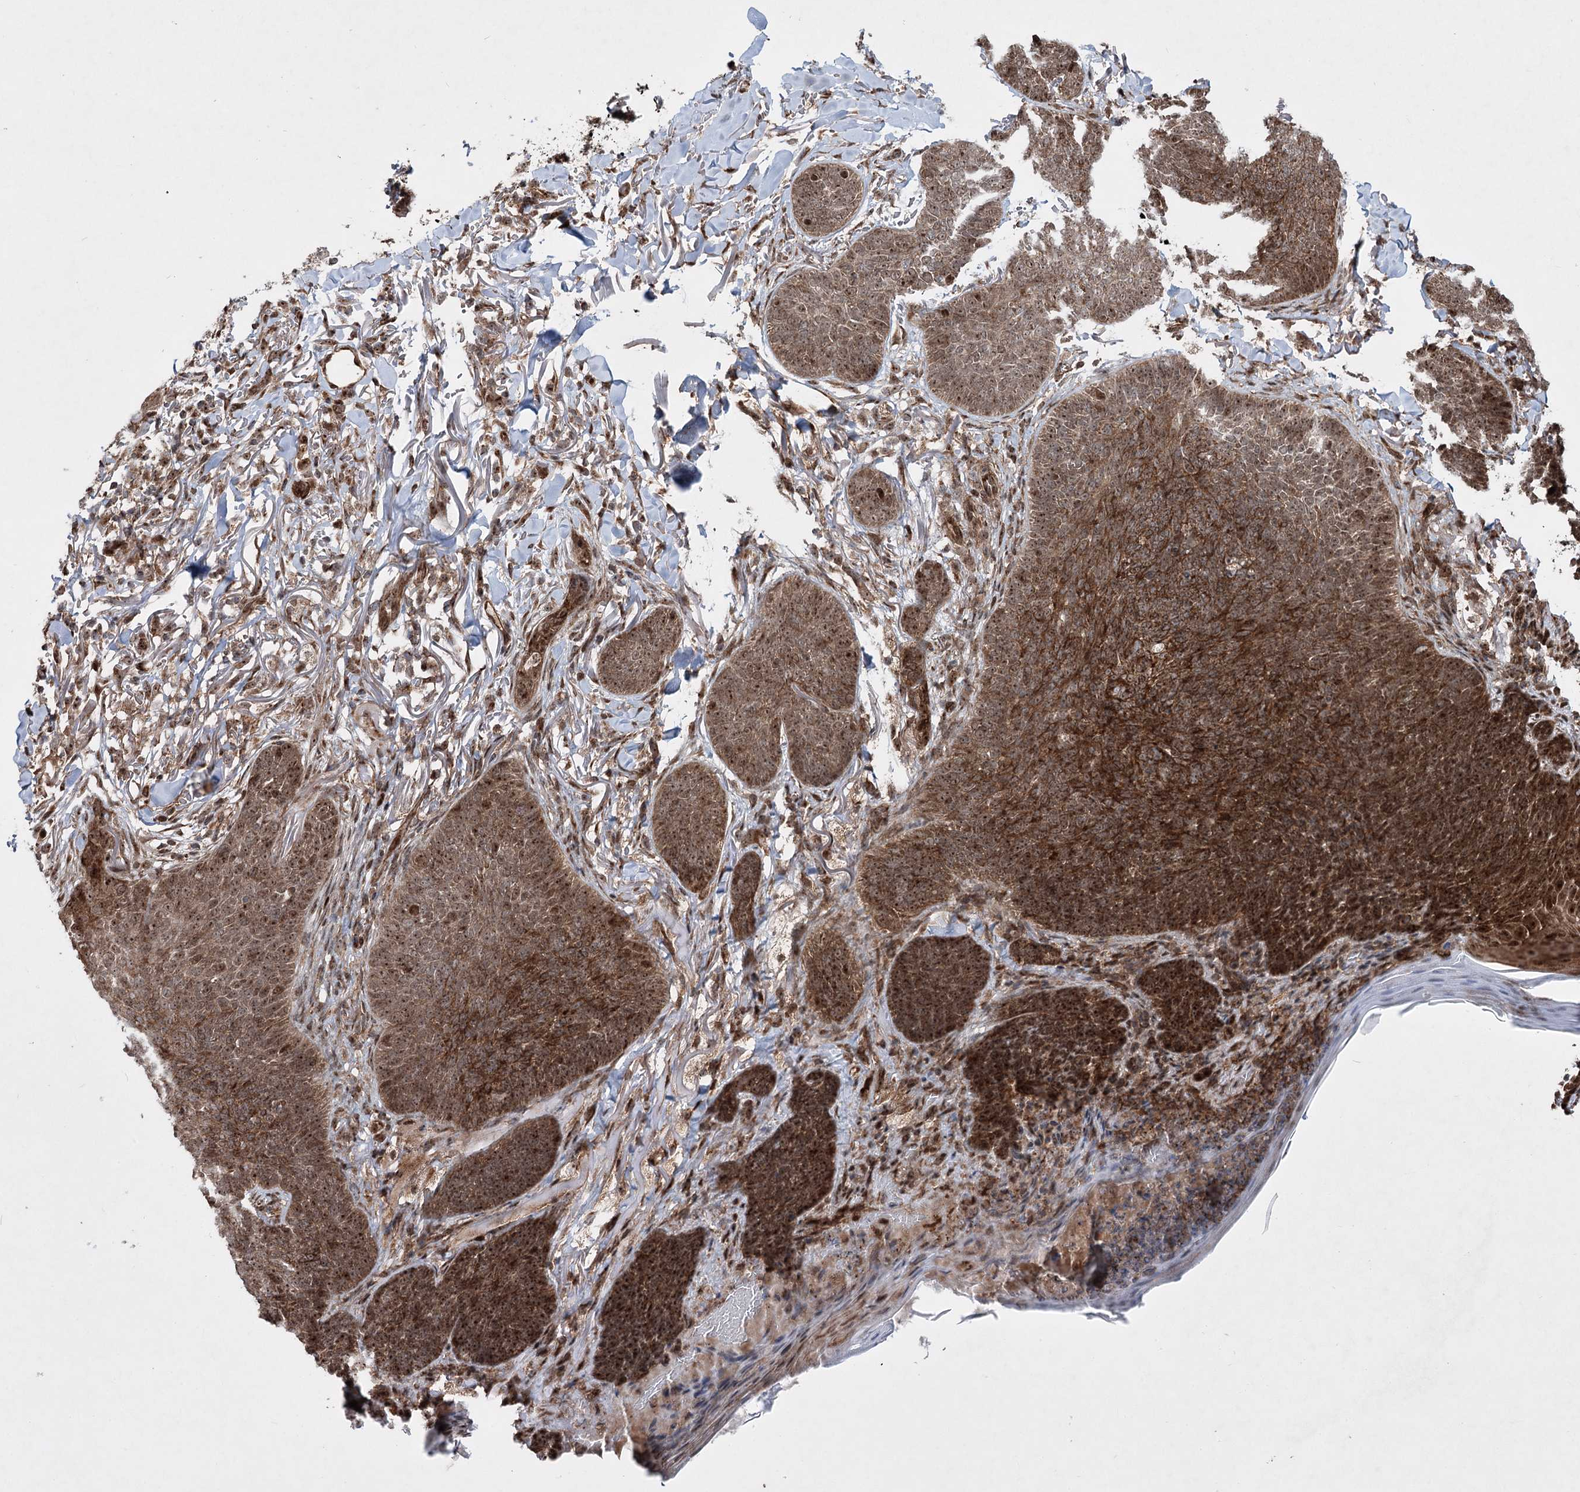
{"staining": {"intensity": "strong", "quantity": ">75%", "location": "cytoplasmic/membranous,nuclear"}, "tissue": "skin cancer", "cell_type": "Tumor cells", "image_type": "cancer", "snomed": [{"axis": "morphology", "description": "Basal cell carcinoma"}, {"axis": "topography", "description": "Skin"}], "caption": "Human skin cancer stained with a brown dye demonstrates strong cytoplasmic/membranous and nuclear positive staining in approximately >75% of tumor cells.", "gene": "SERINC5", "patient": {"sex": "male", "age": 85}}